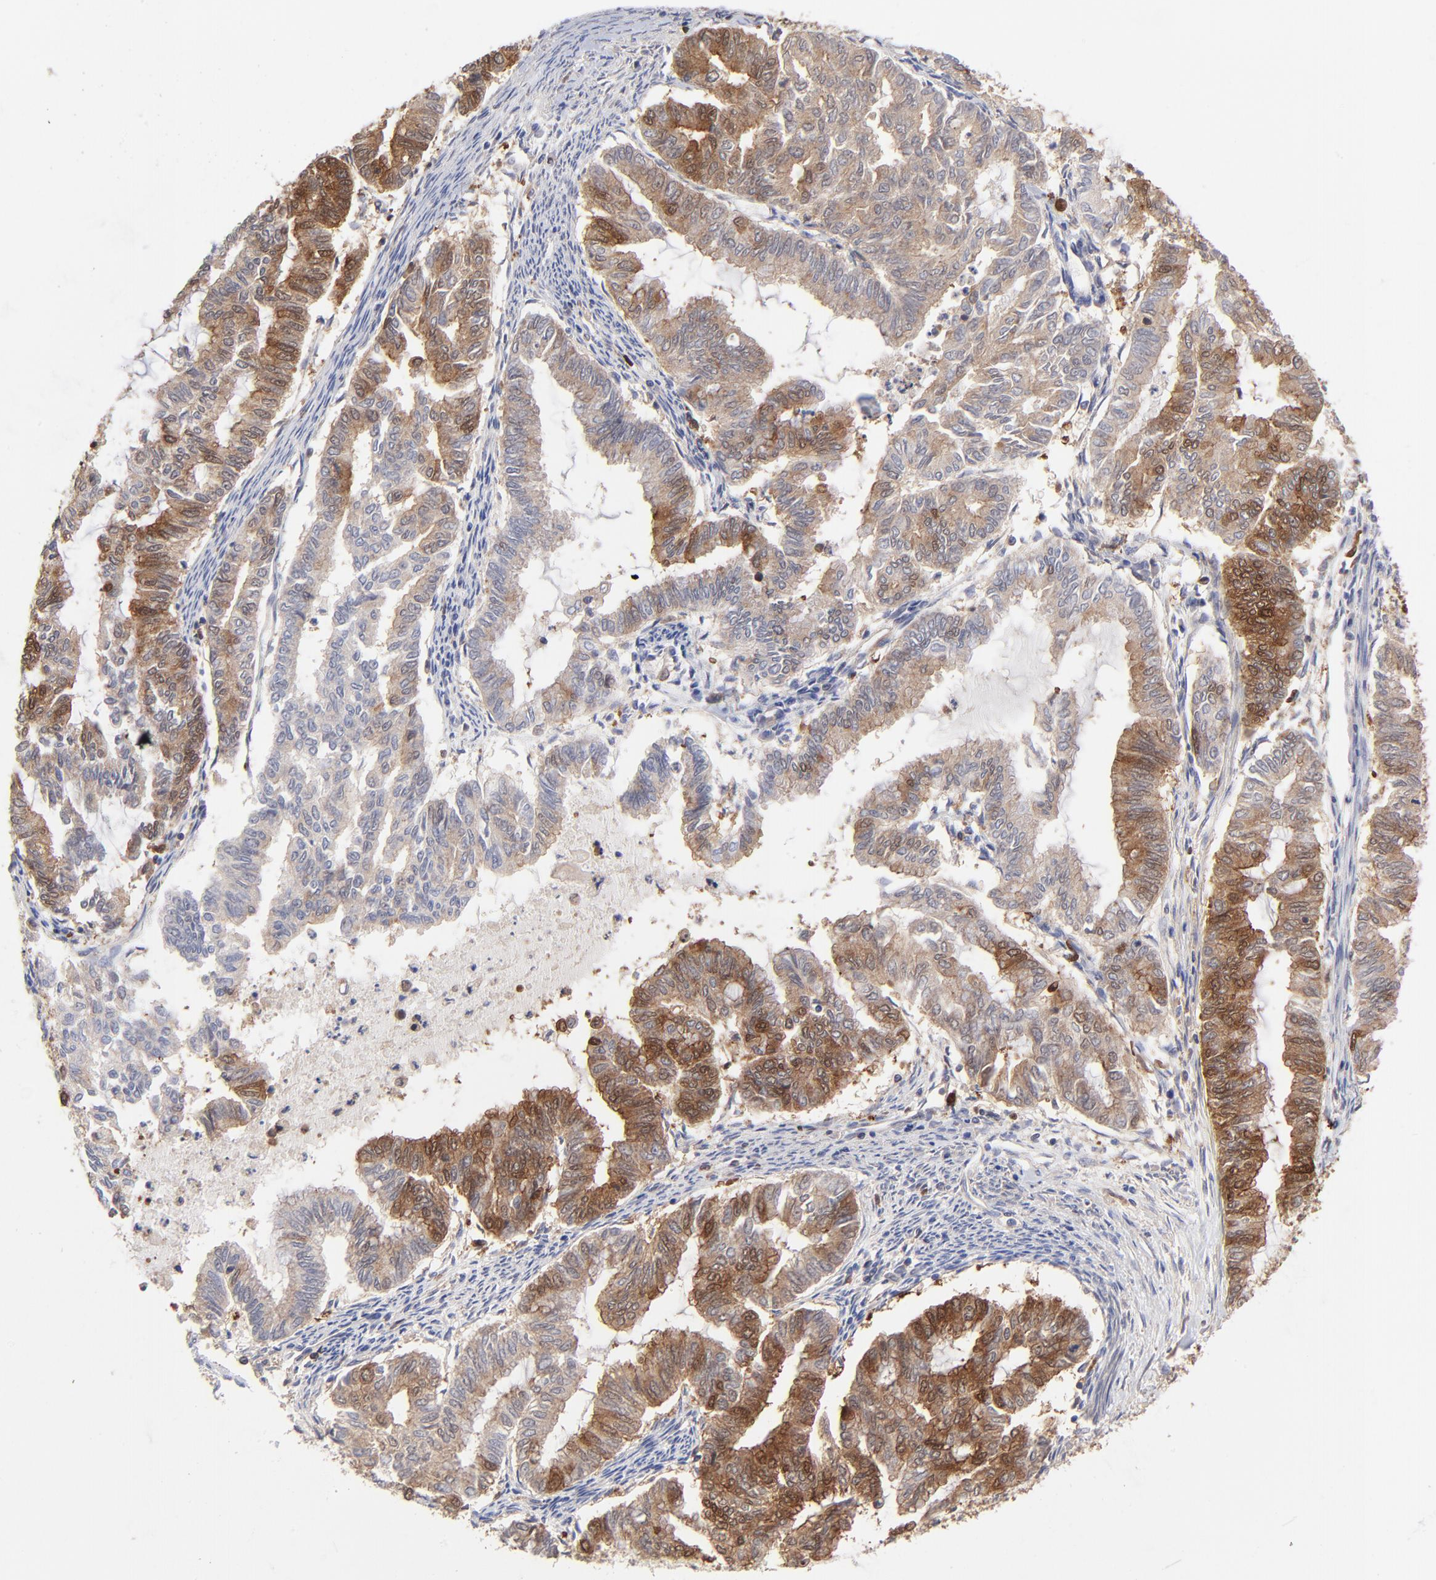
{"staining": {"intensity": "moderate", "quantity": "25%-75%", "location": "cytoplasmic/membranous,nuclear"}, "tissue": "endometrial cancer", "cell_type": "Tumor cells", "image_type": "cancer", "snomed": [{"axis": "morphology", "description": "Adenocarcinoma, NOS"}, {"axis": "topography", "description": "Endometrium"}], "caption": "A brown stain shows moderate cytoplasmic/membranous and nuclear expression of a protein in human adenocarcinoma (endometrial) tumor cells.", "gene": "DCTPP1", "patient": {"sex": "female", "age": 79}}